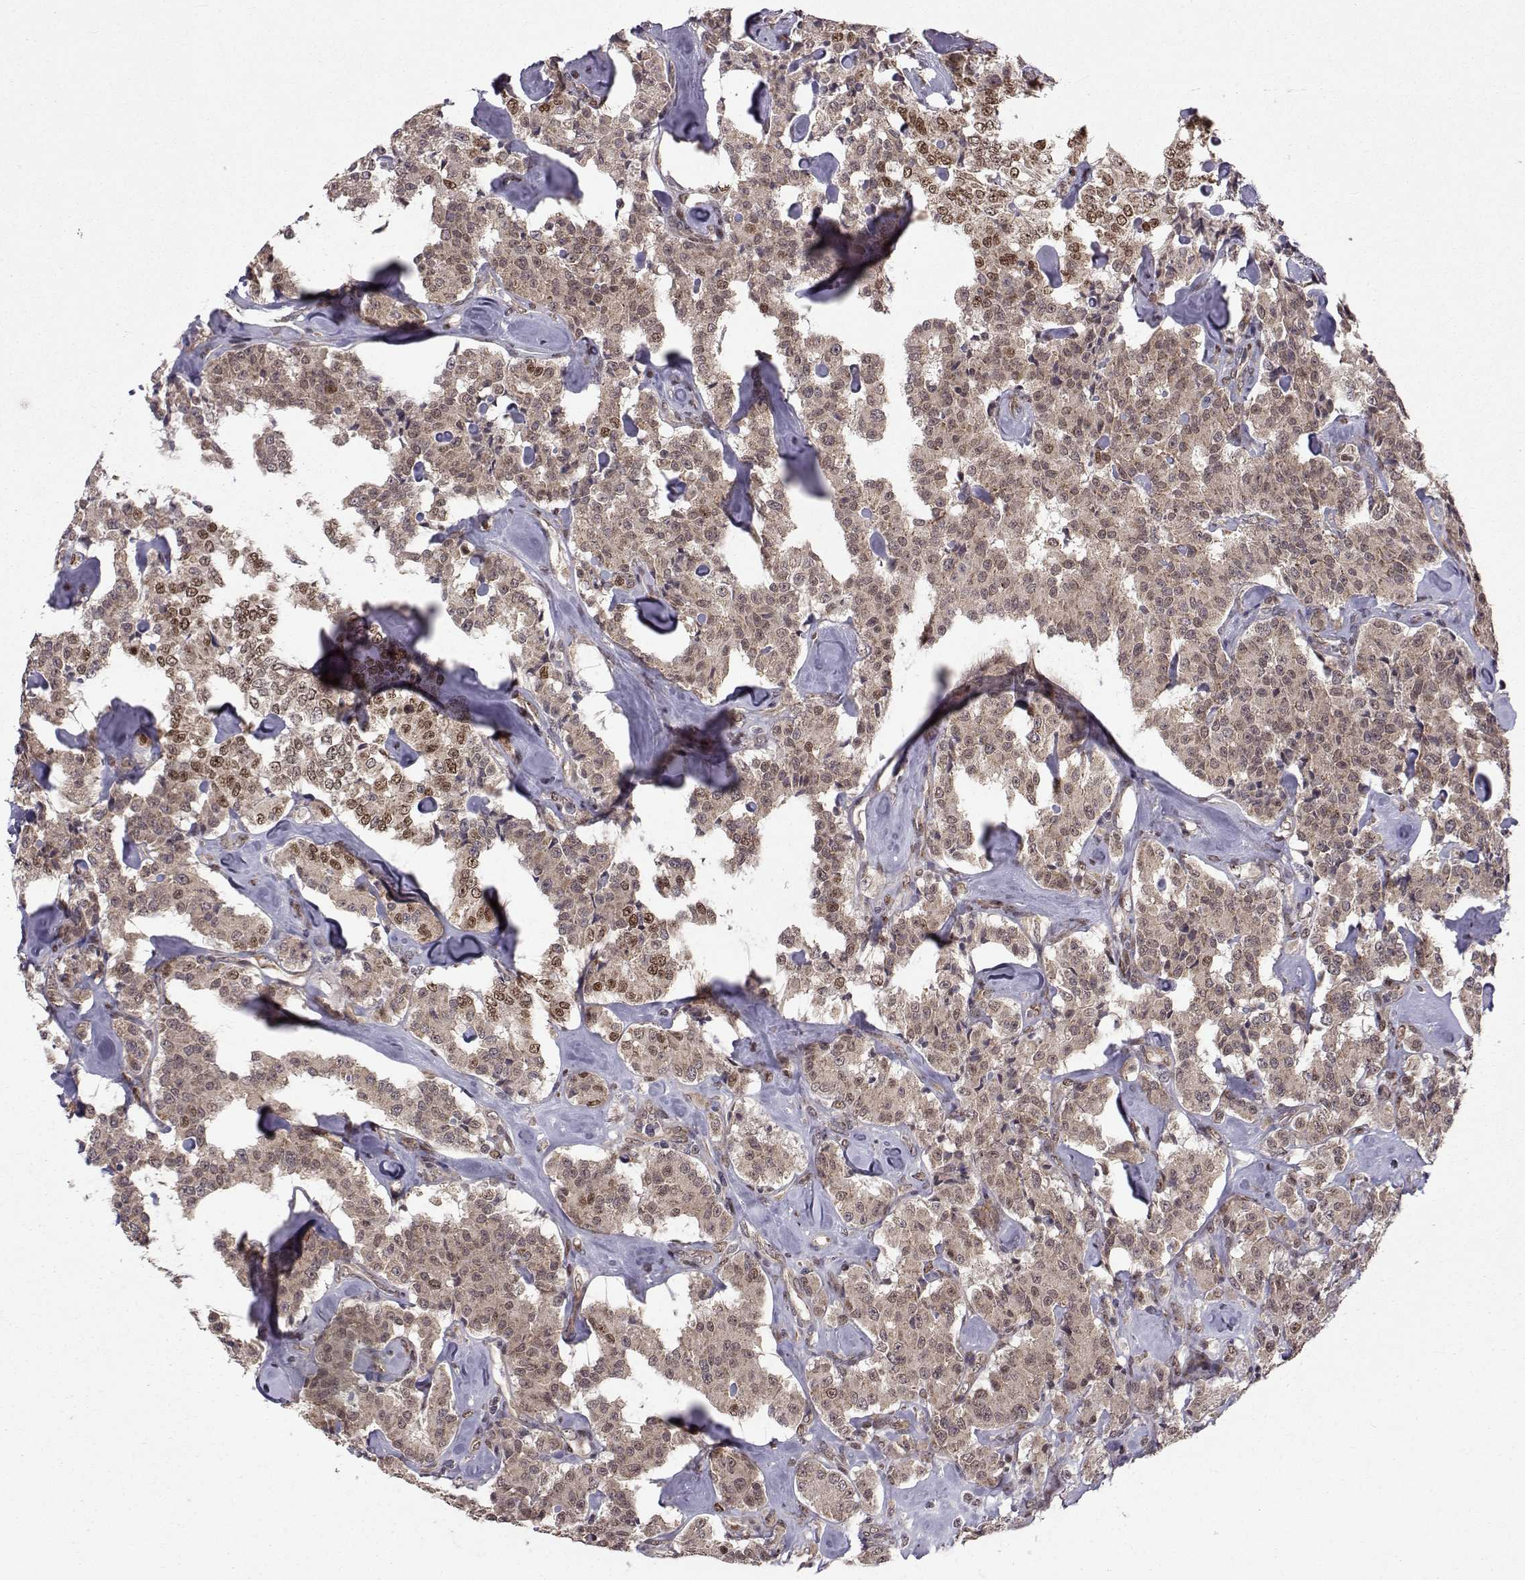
{"staining": {"intensity": "weak", "quantity": ">75%", "location": "cytoplasmic/membranous"}, "tissue": "carcinoid", "cell_type": "Tumor cells", "image_type": "cancer", "snomed": [{"axis": "morphology", "description": "Carcinoid, malignant, NOS"}, {"axis": "topography", "description": "Pancreas"}], "caption": "Carcinoid stained with a protein marker shows weak staining in tumor cells.", "gene": "PKN2", "patient": {"sex": "male", "age": 41}}